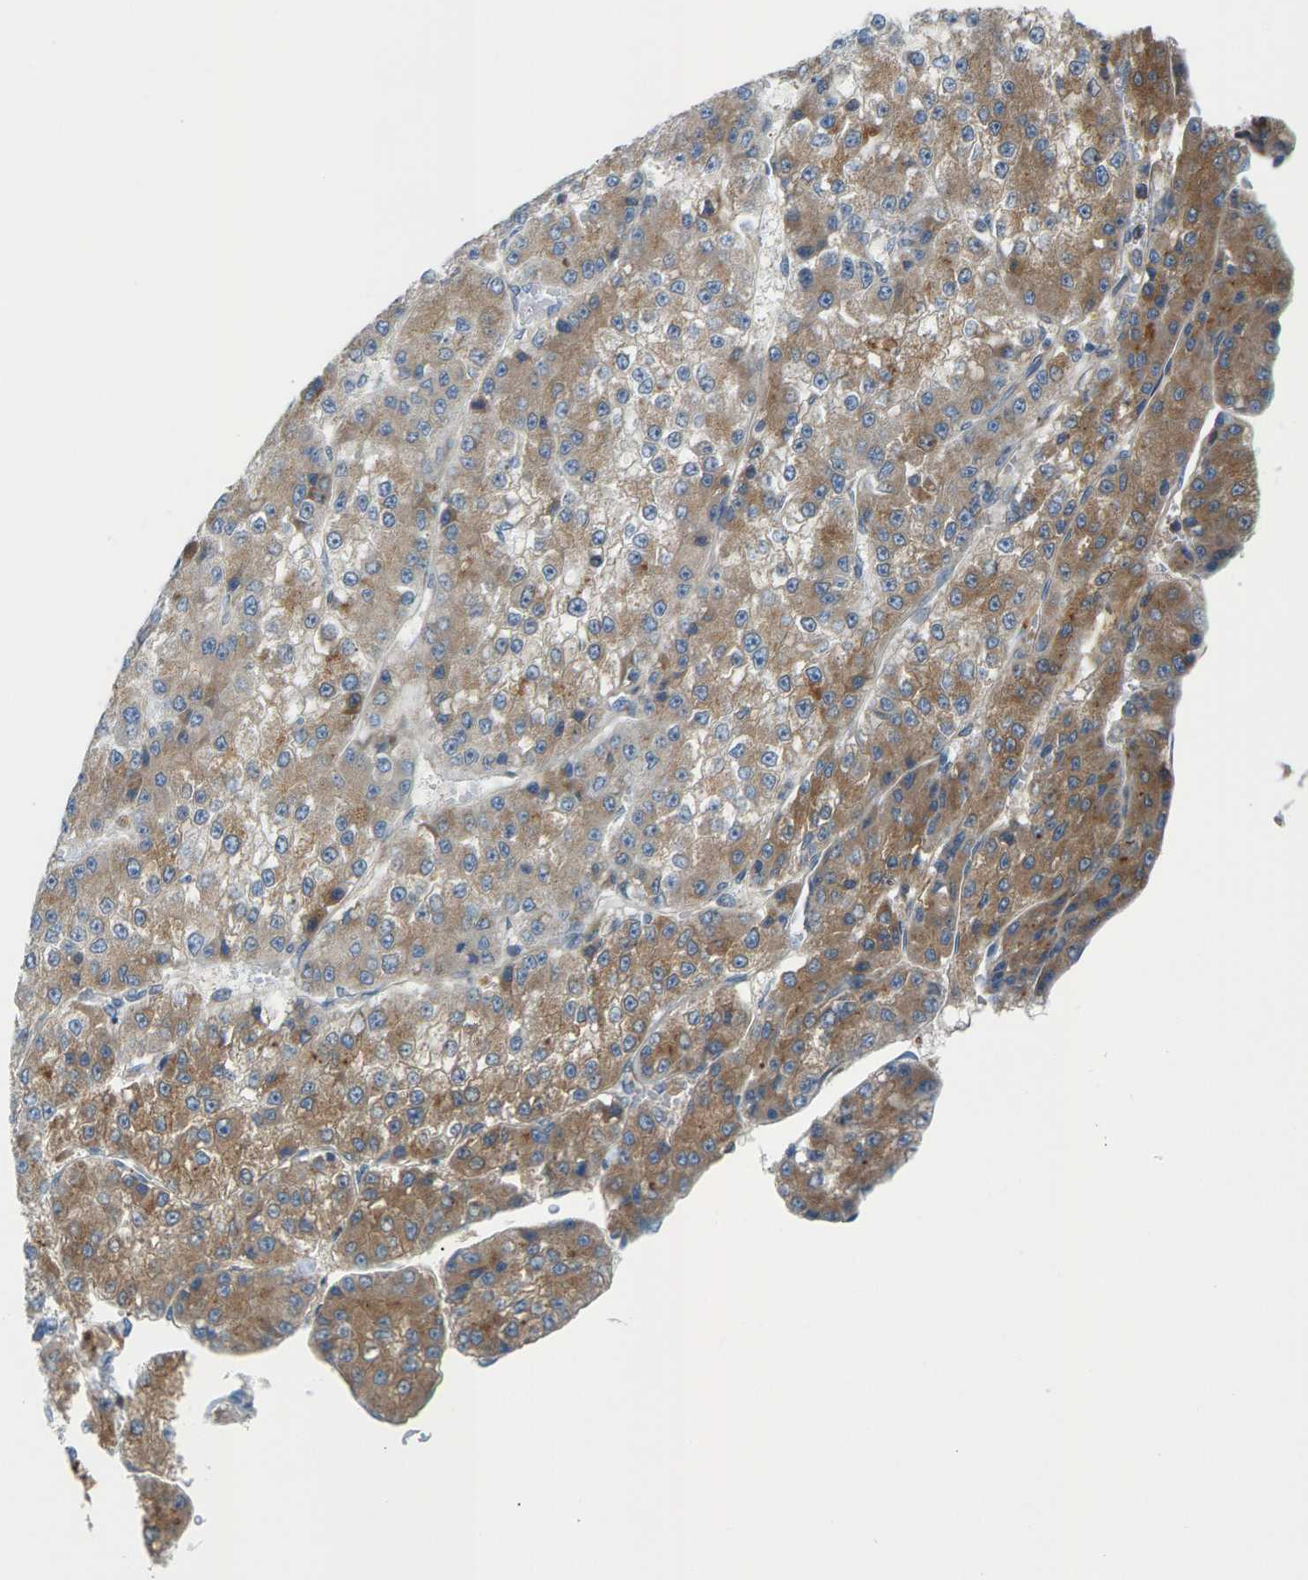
{"staining": {"intensity": "moderate", "quantity": "25%-75%", "location": "cytoplasmic/membranous"}, "tissue": "liver cancer", "cell_type": "Tumor cells", "image_type": "cancer", "snomed": [{"axis": "morphology", "description": "Carcinoma, Hepatocellular, NOS"}, {"axis": "topography", "description": "Liver"}], "caption": "Immunohistochemistry (IHC) micrograph of human liver cancer stained for a protein (brown), which demonstrates medium levels of moderate cytoplasmic/membranous expression in approximately 25%-75% of tumor cells.", "gene": "PDCL", "patient": {"sex": "female", "age": 73}}